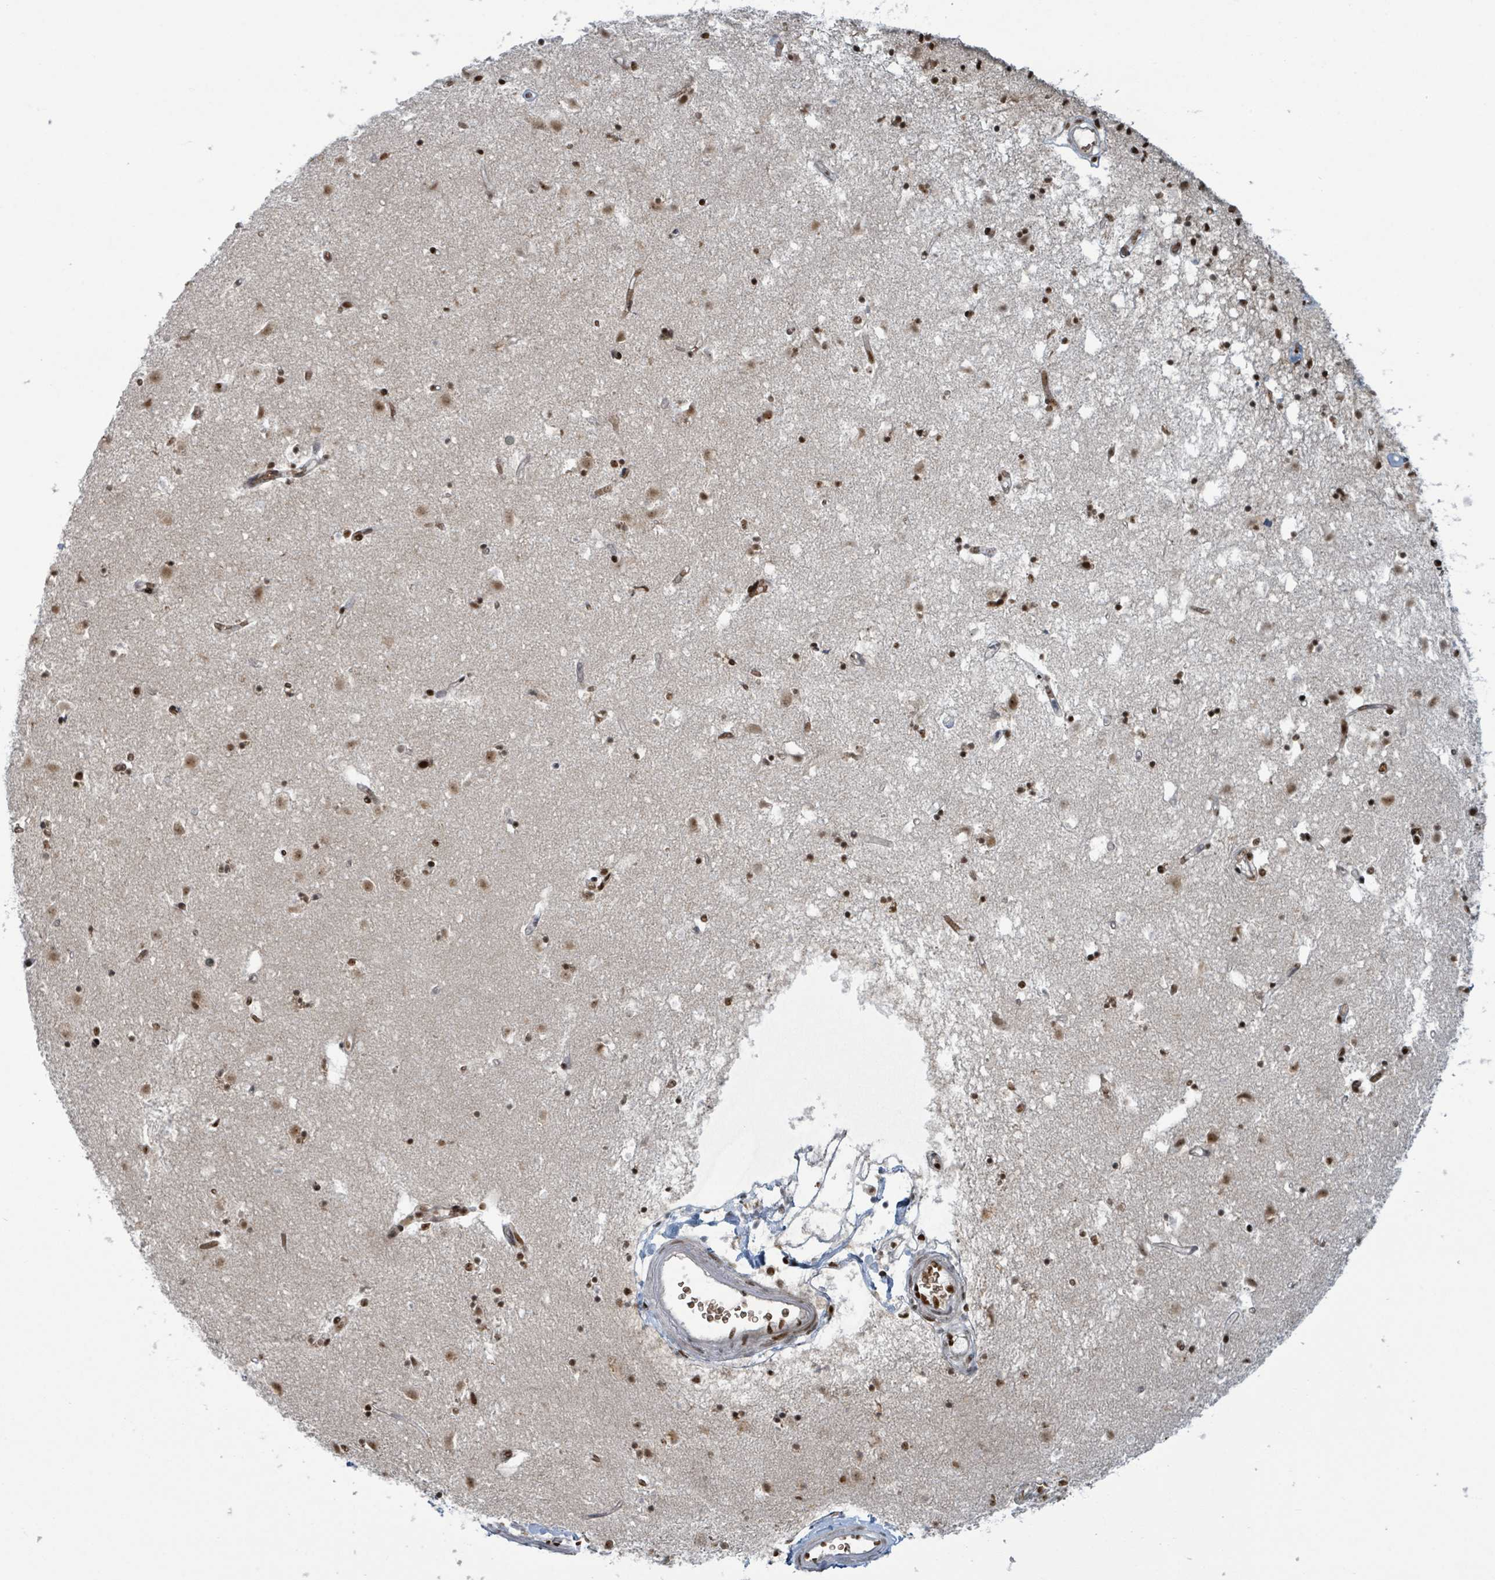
{"staining": {"intensity": "strong", "quantity": ">75%", "location": "nuclear"}, "tissue": "caudate", "cell_type": "Glial cells", "image_type": "normal", "snomed": [{"axis": "morphology", "description": "Normal tissue, NOS"}, {"axis": "topography", "description": "Lateral ventricle wall"}], "caption": "Immunohistochemical staining of unremarkable caudate reveals >75% levels of strong nuclear protein staining in about >75% of glial cells.", "gene": "KLF3", "patient": {"sex": "male", "age": 58}}